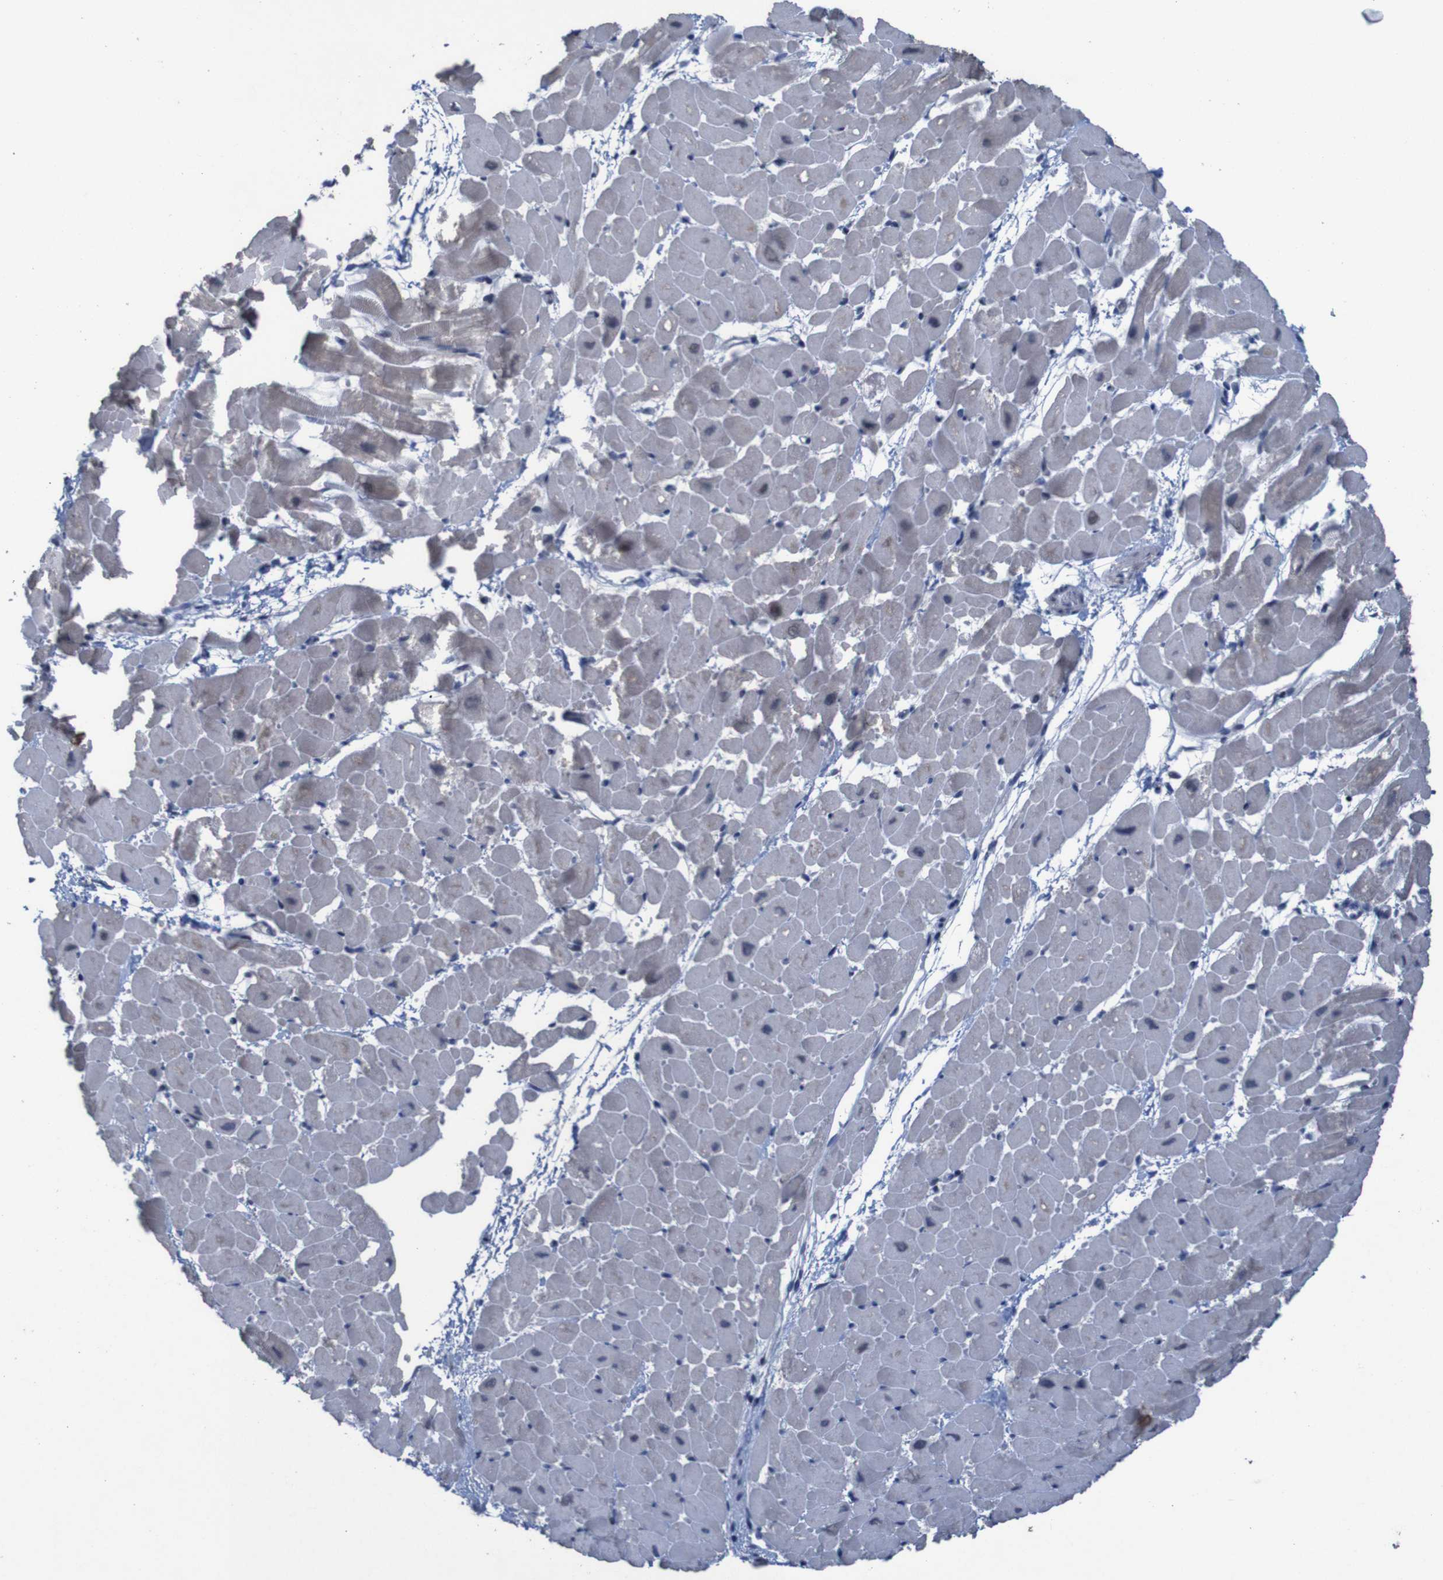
{"staining": {"intensity": "negative", "quantity": "none", "location": "none"}, "tissue": "heart muscle", "cell_type": "Cardiomyocytes", "image_type": "normal", "snomed": [{"axis": "morphology", "description": "Normal tissue, NOS"}, {"axis": "topography", "description": "Heart"}], "caption": "IHC histopathology image of normal human heart muscle stained for a protein (brown), which displays no staining in cardiomyocytes.", "gene": "CLDN18", "patient": {"sex": "male", "age": 45}}